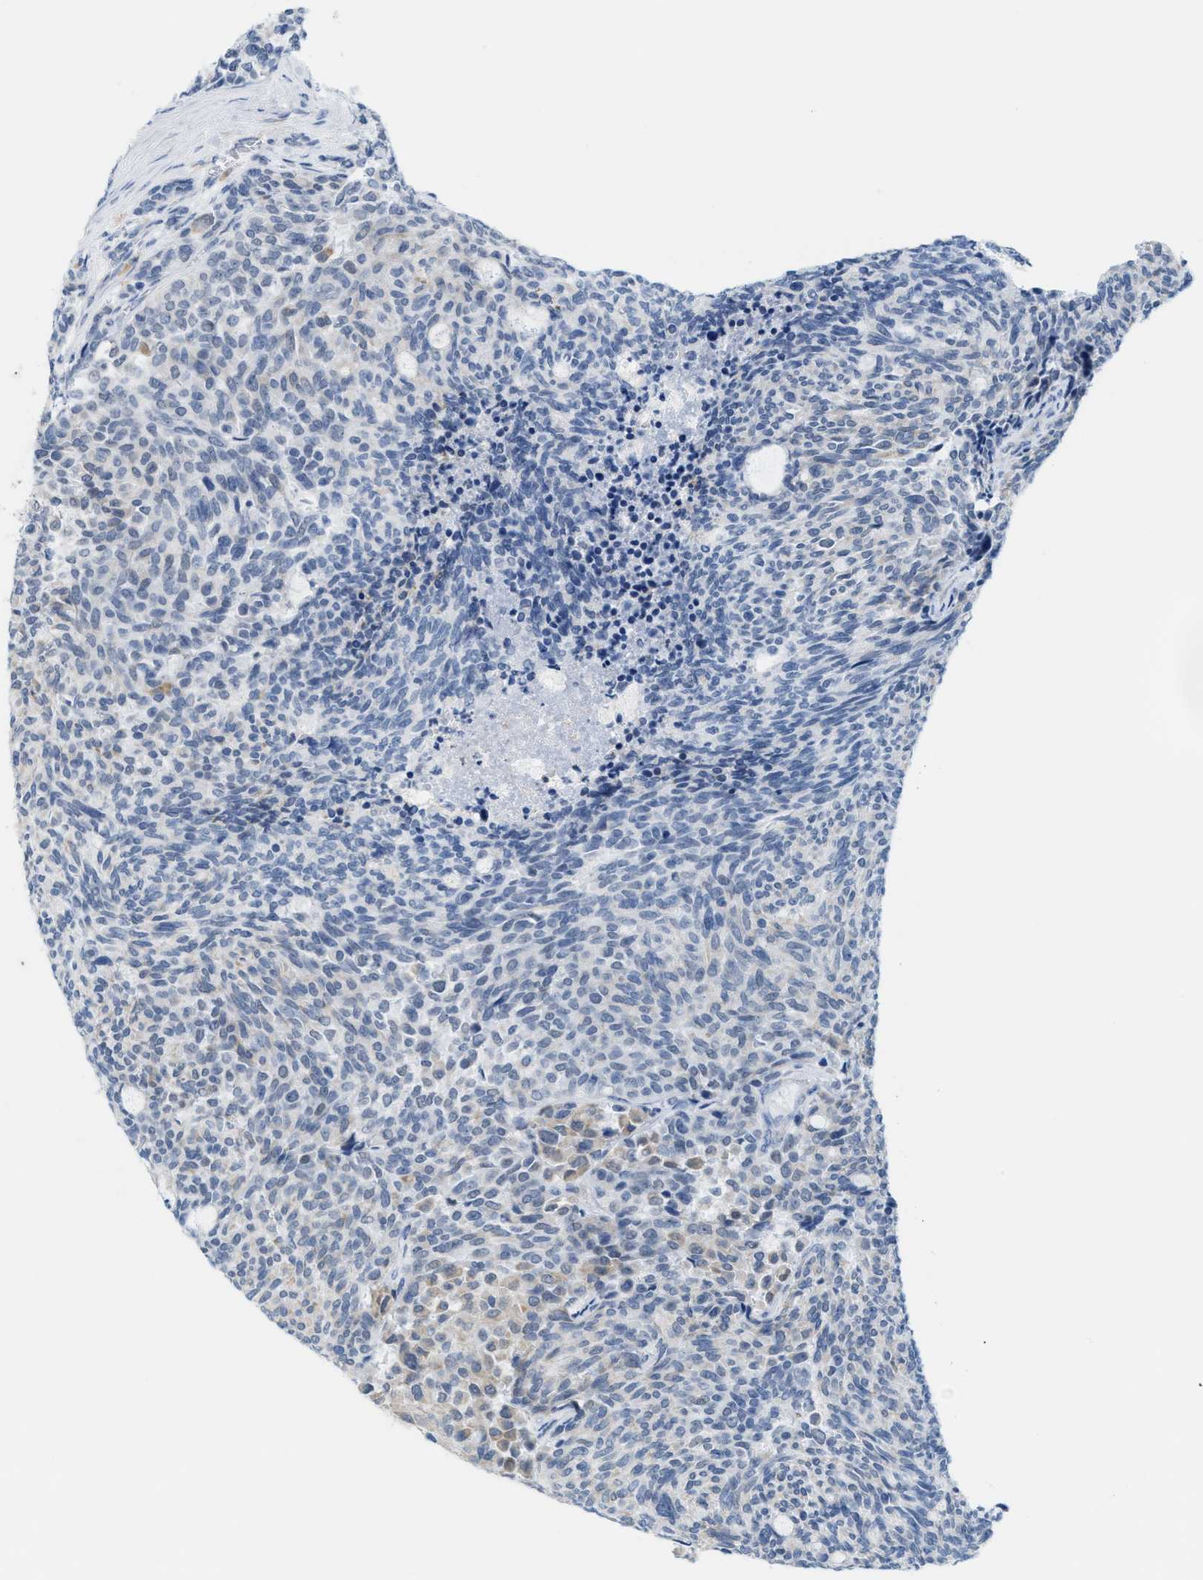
{"staining": {"intensity": "weak", "quantity": "<25%", "location": "cytoplasmic/membranous"}, "tissue": "carcinoid", "cell_type": "Tumor cells", "image_type": "cancer", "snomed": [{"axis": "morphology", "description": "Carcinoid, malignant, NOS"}, {"axis": "topography", "description": "Pancreas"}], "caption": "High power microscopy histopathology image of an immunohistochemistry (IHC) histopathology image of carcinoid, revealing no significant expression in tumor cells.", "gene": "KIFC3", "patient": {"sex": "female", "age": 54}}